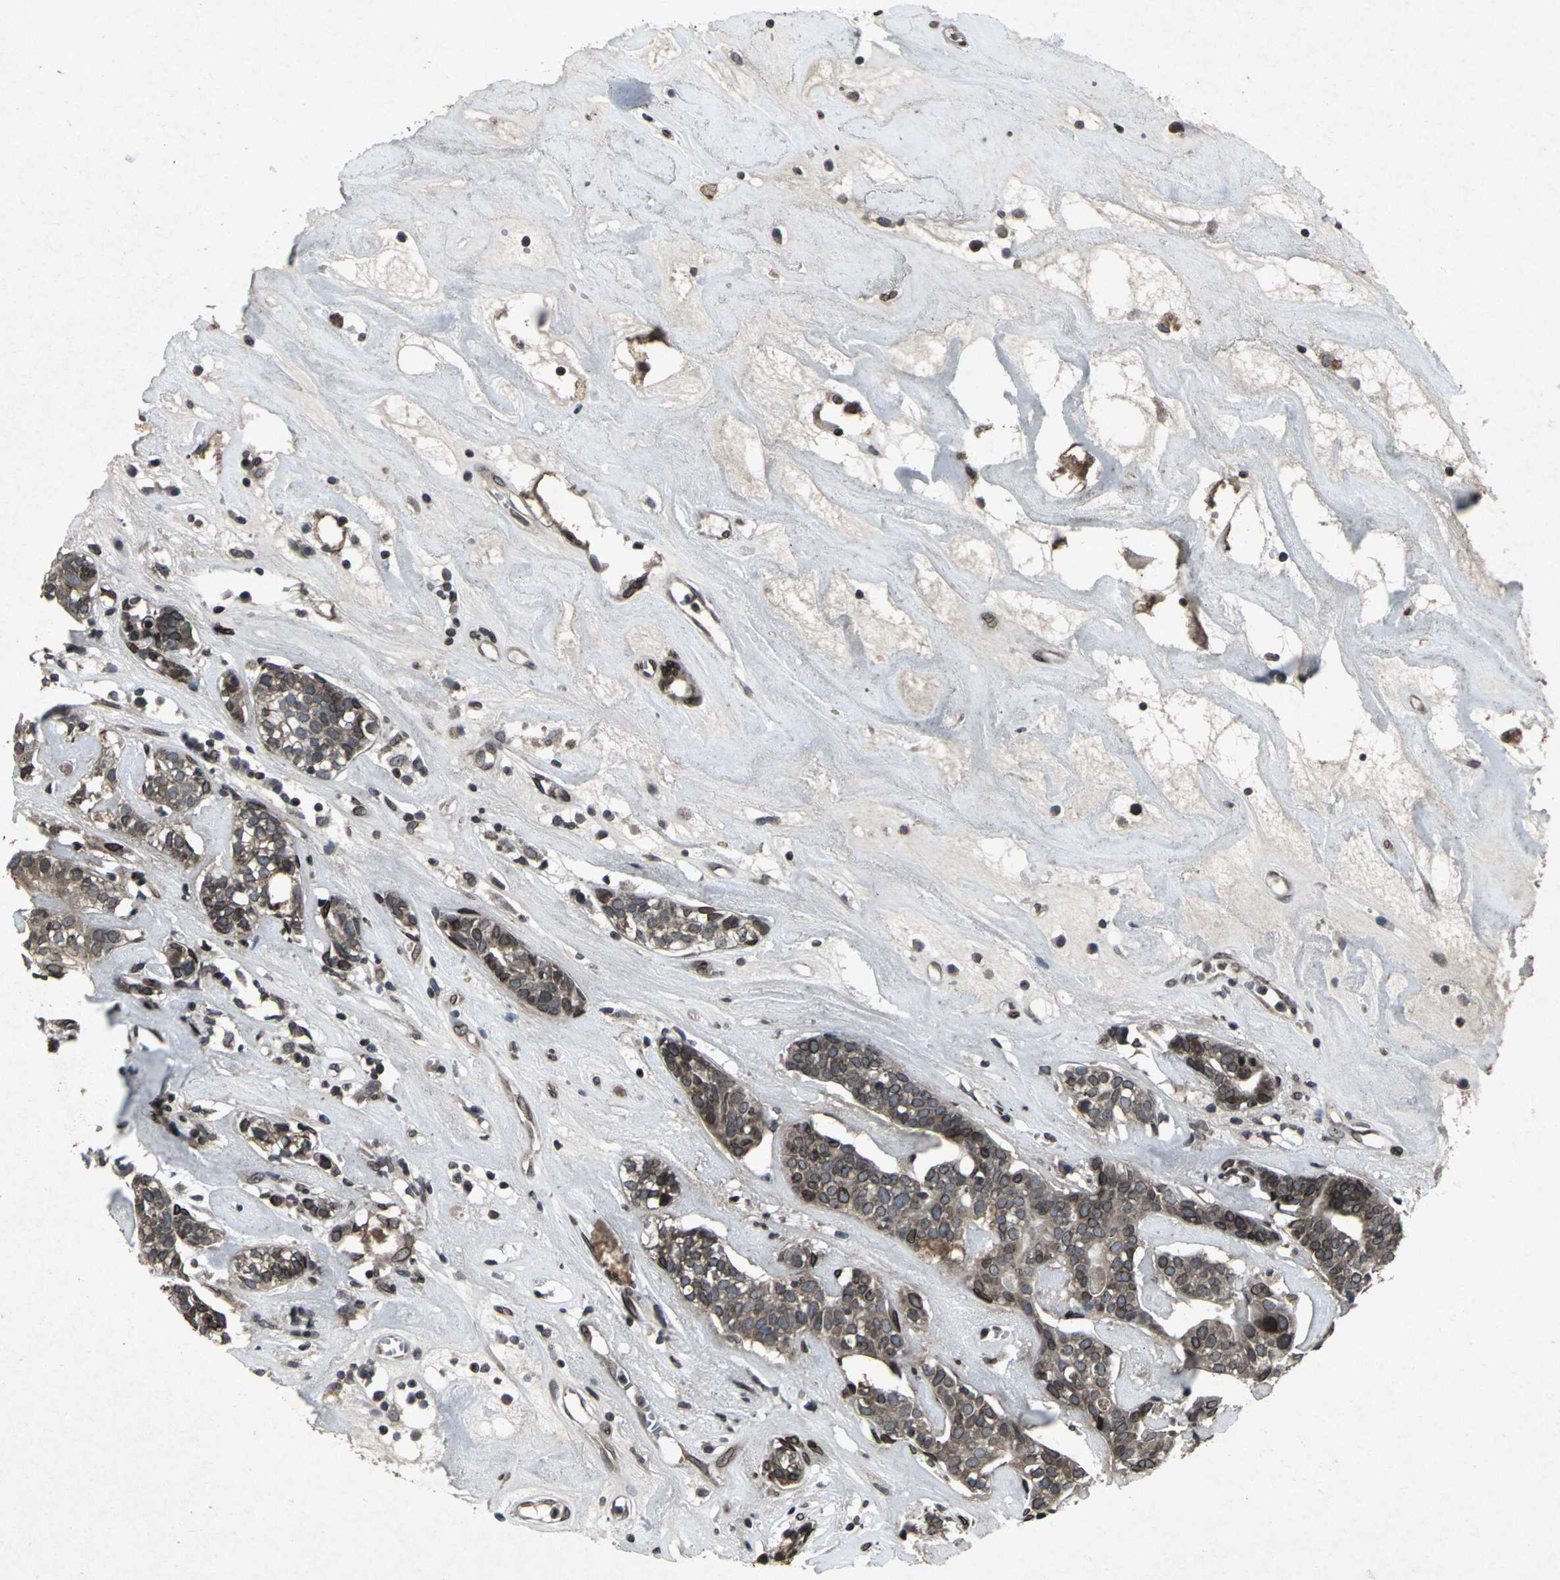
{"staining": {"intensity": "moderate", "quantity": ">75%", "location": "cytoplasmic/membranous,nuclear"}, "tissue": "head and neck cancer", "cell_type": "Tumor cells", "image_type": "cancer", "snomed": [{"axis": "morphology", "description": "Adenocarcinoma, NOS"}, {"axis": "topography", "description": "Salivary gland"}, {"axis": "topography", "description": "Head-Neck"}], "caption": "About >75% of tumor cells in head and neck adenocarcinoma display moderate cytoplasmic/membranous and nuclear protein positivity as visualized by brown immunohistochemical staining.", "gene": "SH2B3", "patient": {"sex": "female", "age": 65}}